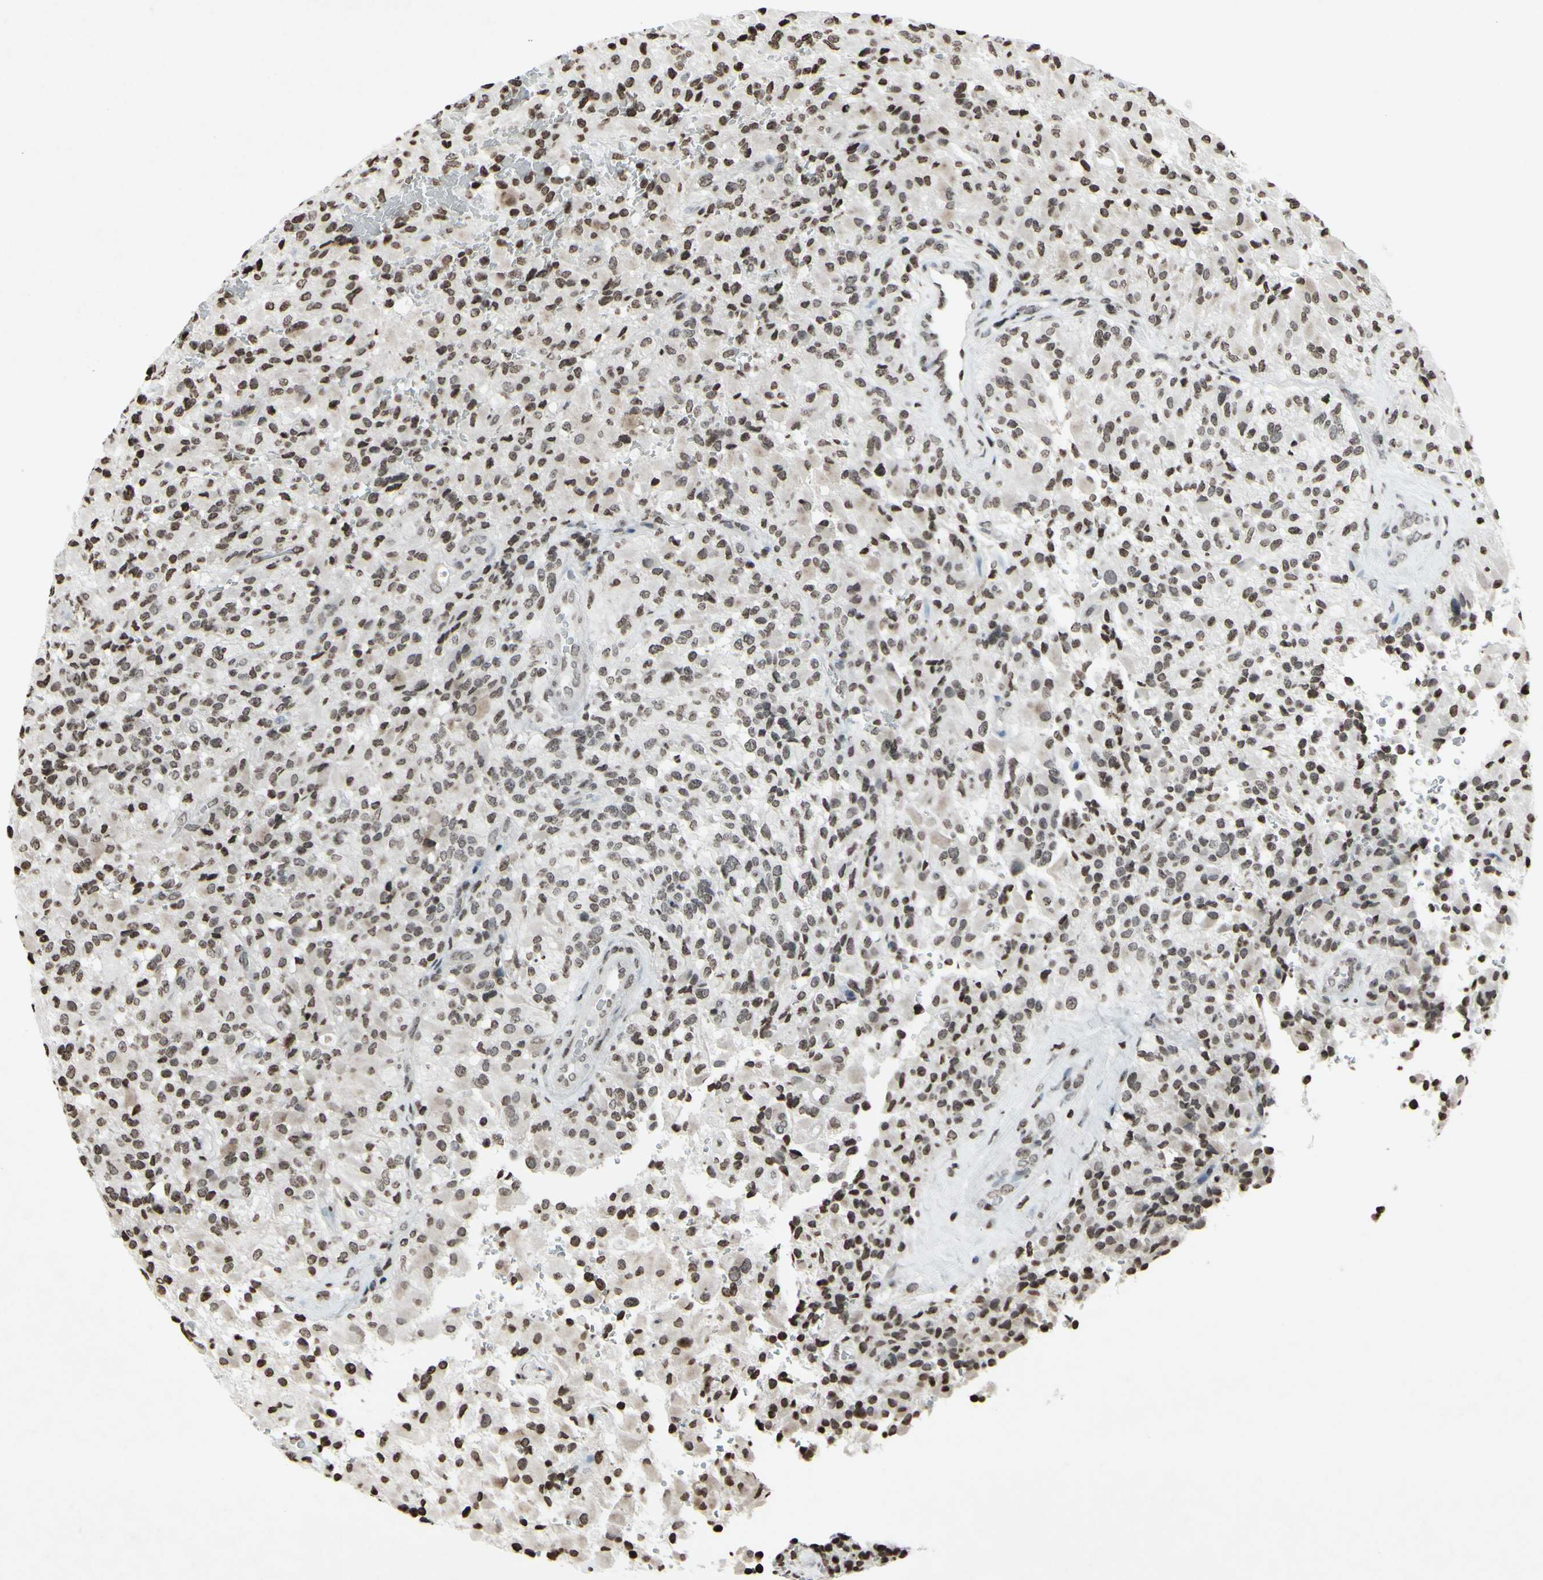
{"staining": {"intensity": "weak", "quantity": "25%-75%", "location": "nuclear"}, "tissue": "glioma", "cell_type": "Tumor cells", "image_type": "cancer", "snomed": [{"axis": "morphology", "description": "Glioma, malignant, High grade"}, {"axis": "topography", "description": "Brain"}], "caption": "Glioma was stained to show a protein in brown. There is low levels of weak nuclear staining in approximately 25%-75% of tumor cells.", "gene": "CD79B", "patient": {"sex": "male", "age": 71}}